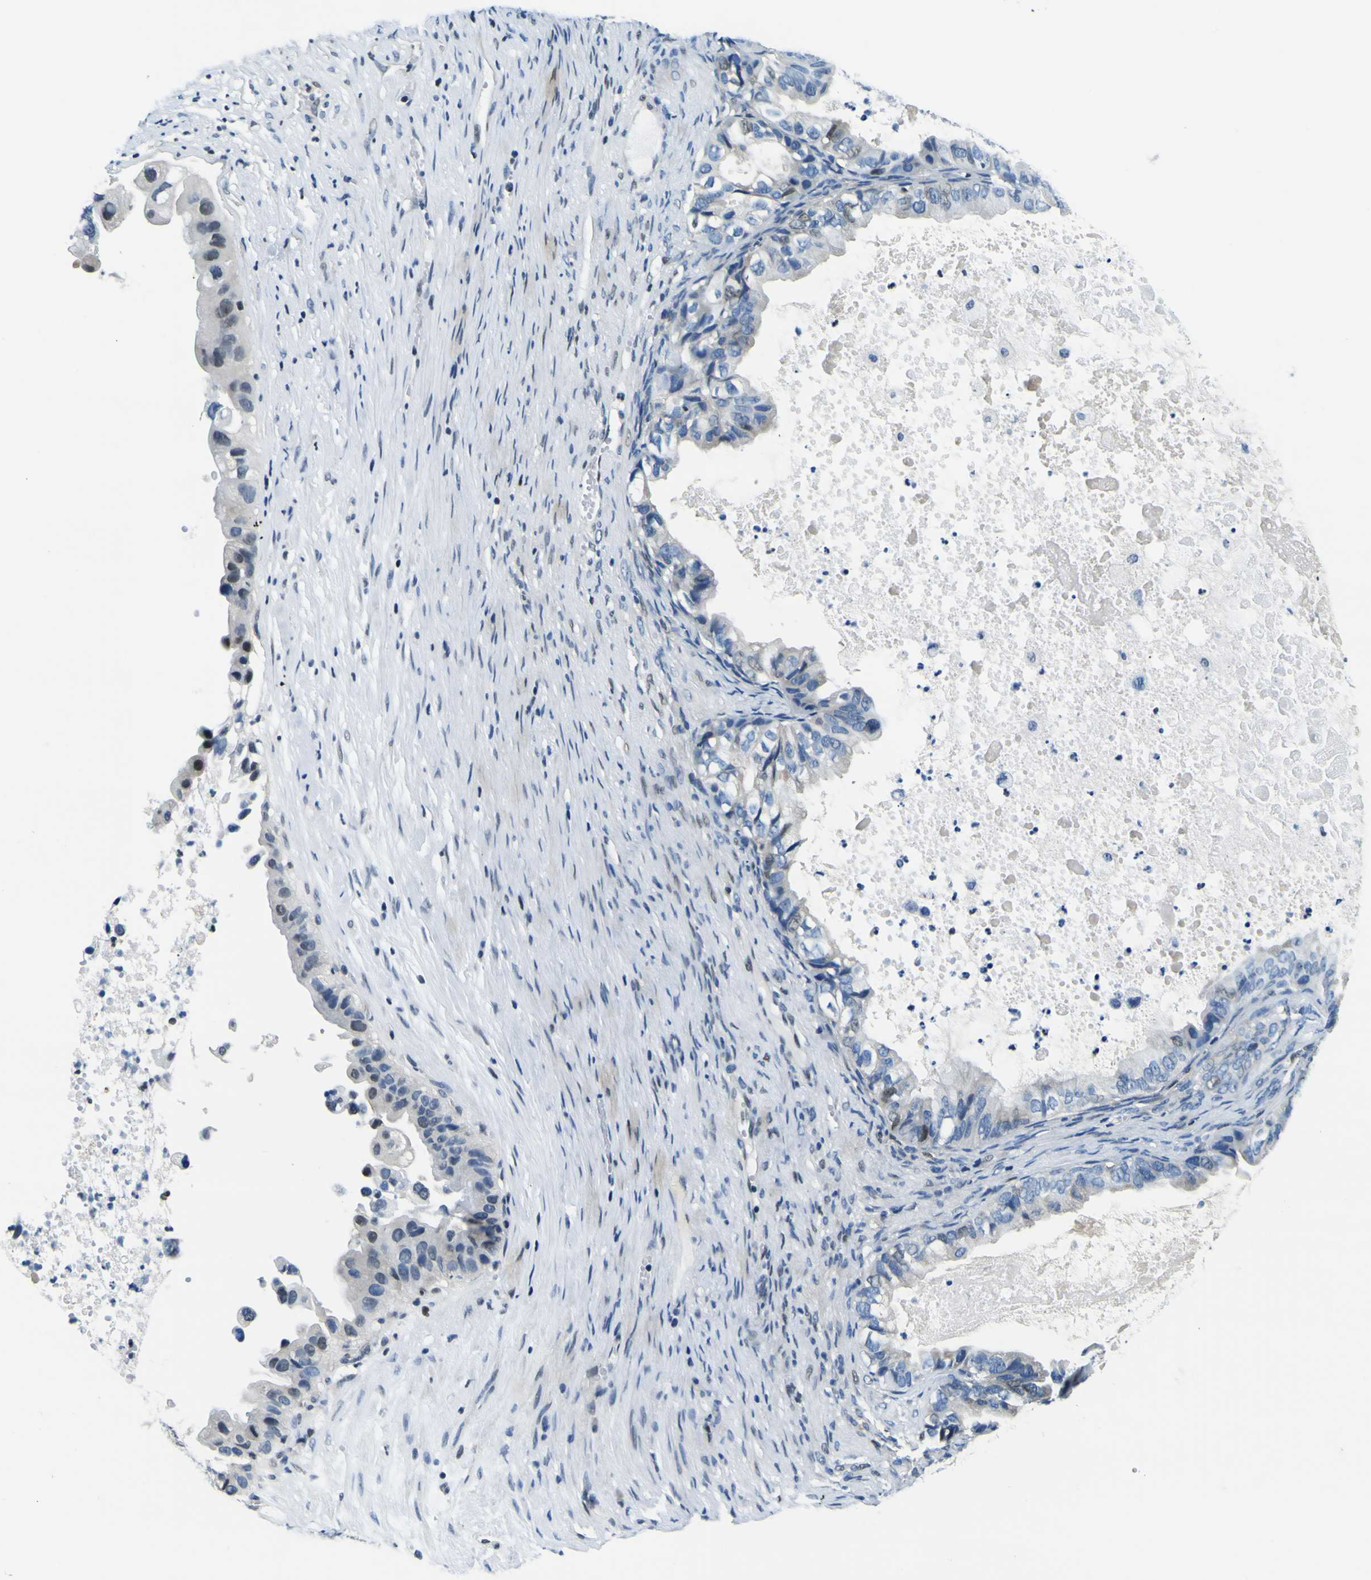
{"staining": {"intensity": "strong", "quantity": "<25%", "location": "nuclear"}, "tissue": "ovarian cancer", "cell_type": "Tumor cells", "image_type": "cancer", "snomed": [{"axis": "morphology", "description": "Cystadenocarcinoma, mucinous, NOS"}, {"axis": "topography", "description": "Ovary"}], "caption": "Human ovarian cancer (mucinous cystadenocarcinoma) stained with a protein marker reveals strong staining in tumor cells.", "gene": "SP1", "patient": {"sex": "female", "age": 80}}